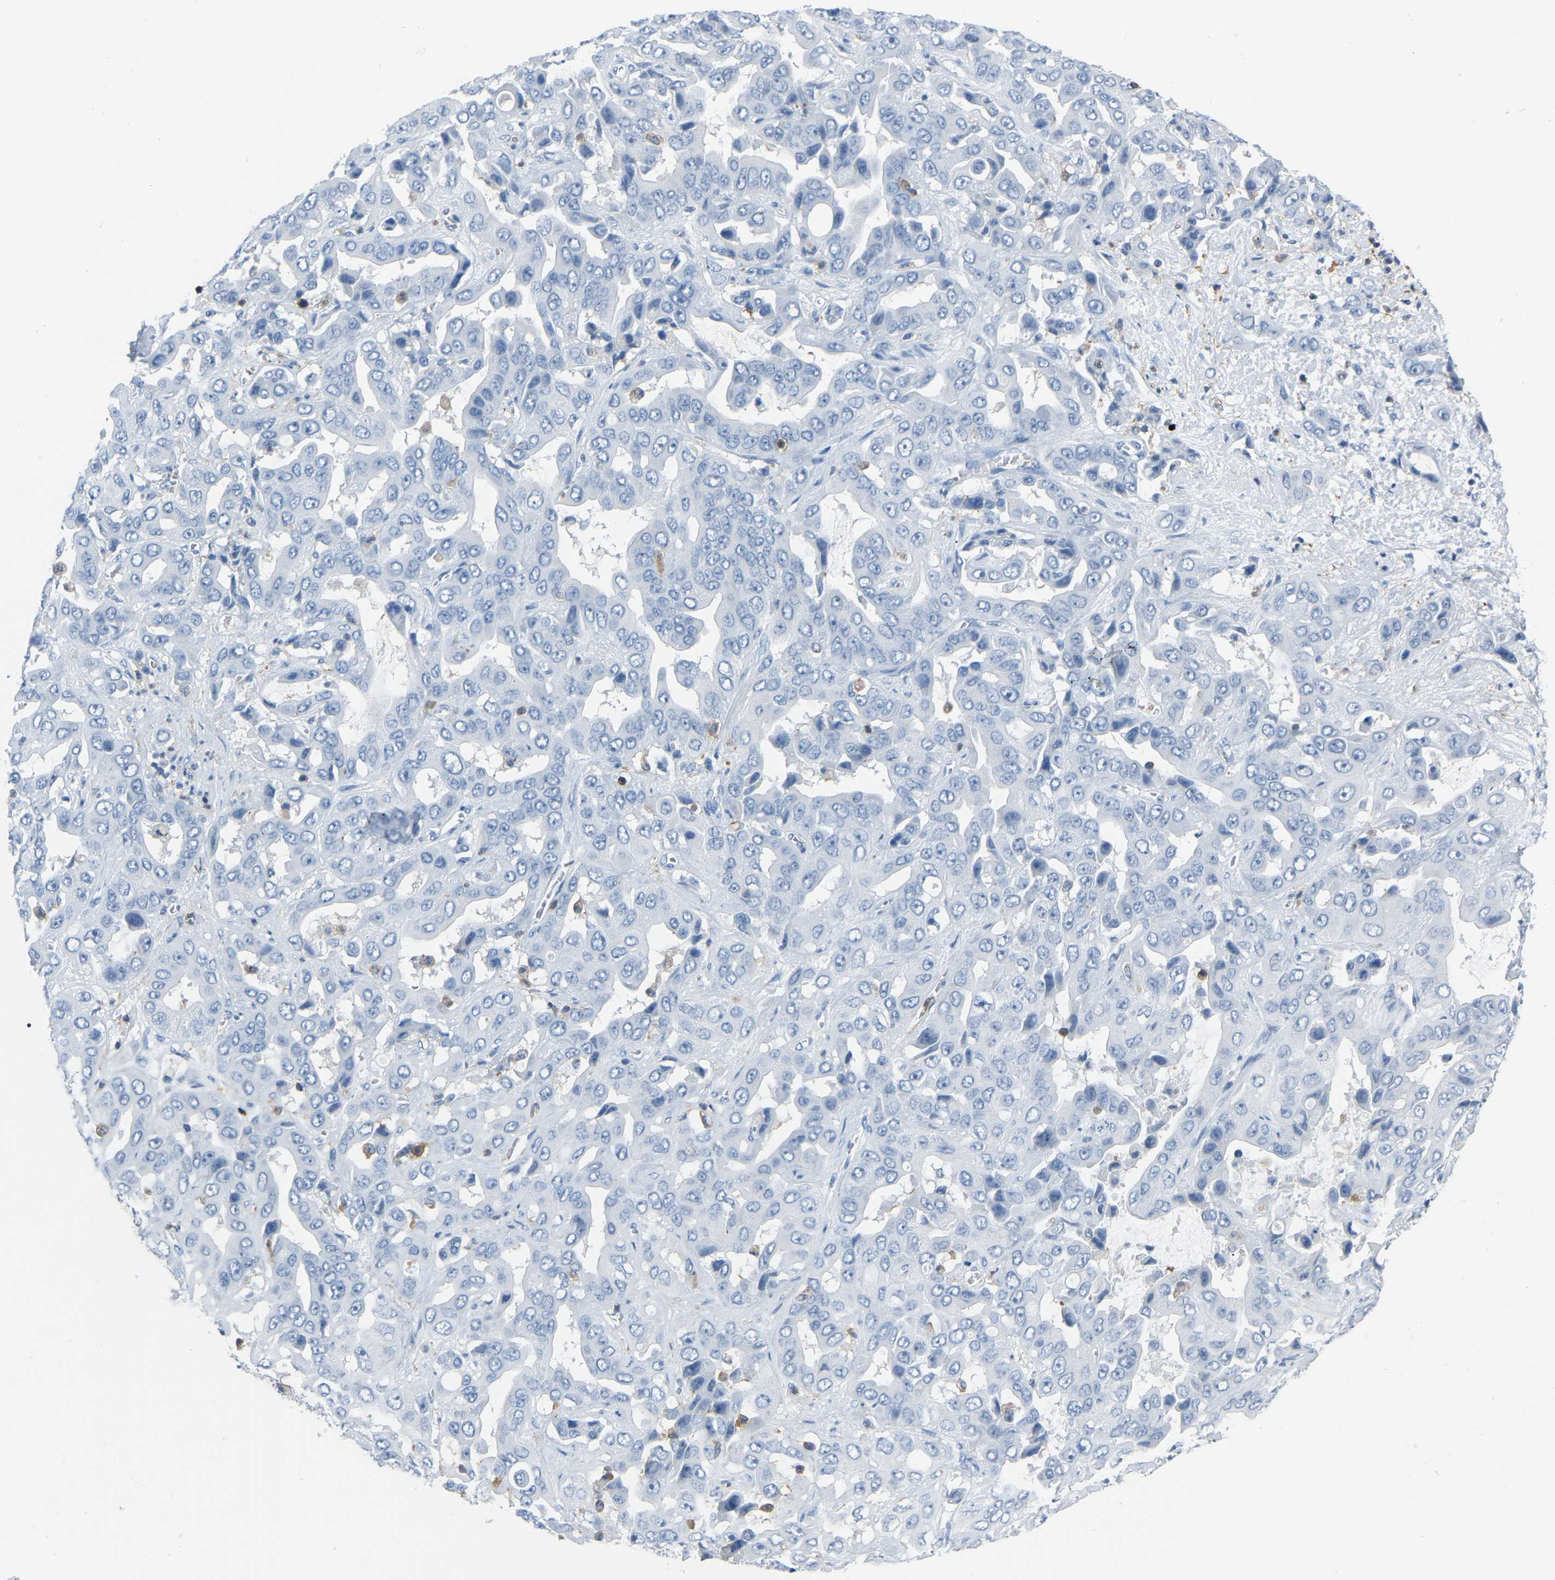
{"staining": {"intensity": "negative", "quantity": "none", "location": "none"}, "tissue": "liver cancer", "cell_type": "Tumor cells", "image_type": "cancer", "snomed": [{"axis": "morphology", "description": "Cholangiocarcinoma"}, {"axis": "topography", "description": "Liver"}], "caption": "Immunohistochemistry (IHC) histopathology image of neoplastic tissue: human liver cancer stained with DAB exhibits no significant protein positivity in tumor cells. Nuclei are stained in blue.", "gene": "ARHGAP45", "patient": {"sex": "female", "age": 52}}